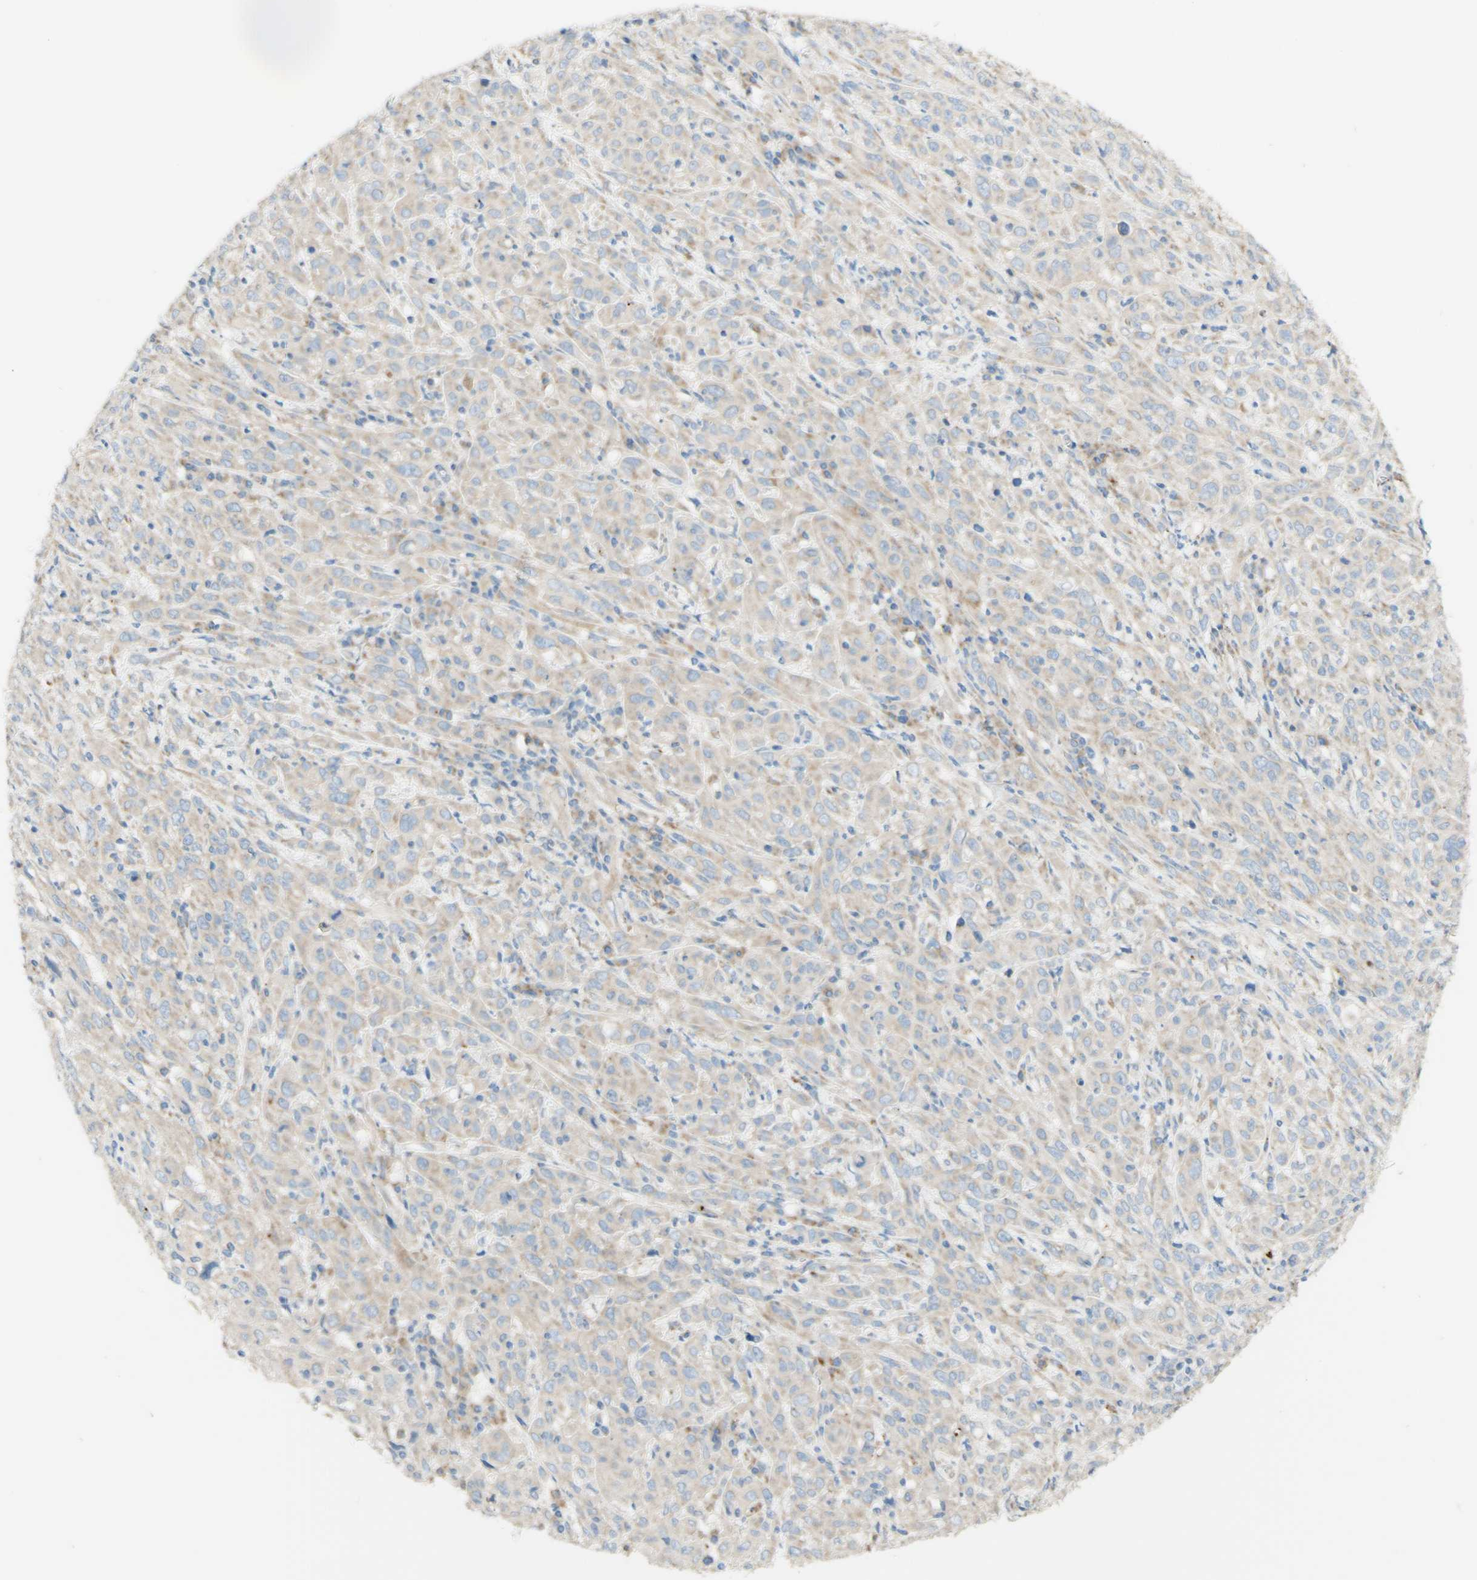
{"staining": {"intensity": "weak", "quantity": ">75%", "location": "cytoplasmic/membranous"}, "tissue": "cervical cancer", "cell_type": "Tumor cells", "image_type": "cancer", "snomed": [{"axis": "morphology", "description": "Squamous cell carcinoma, NOS"}, {"axis": "topography", "description": "Cervix"}], "caption": "Cervical cancer stained with a brown dye reveals weak cytoplasmic/membranous positive expression in approximately >75% of tumor cells.", "gene": "ARMC10", "patient": {"sex": "female", "age": 46}}